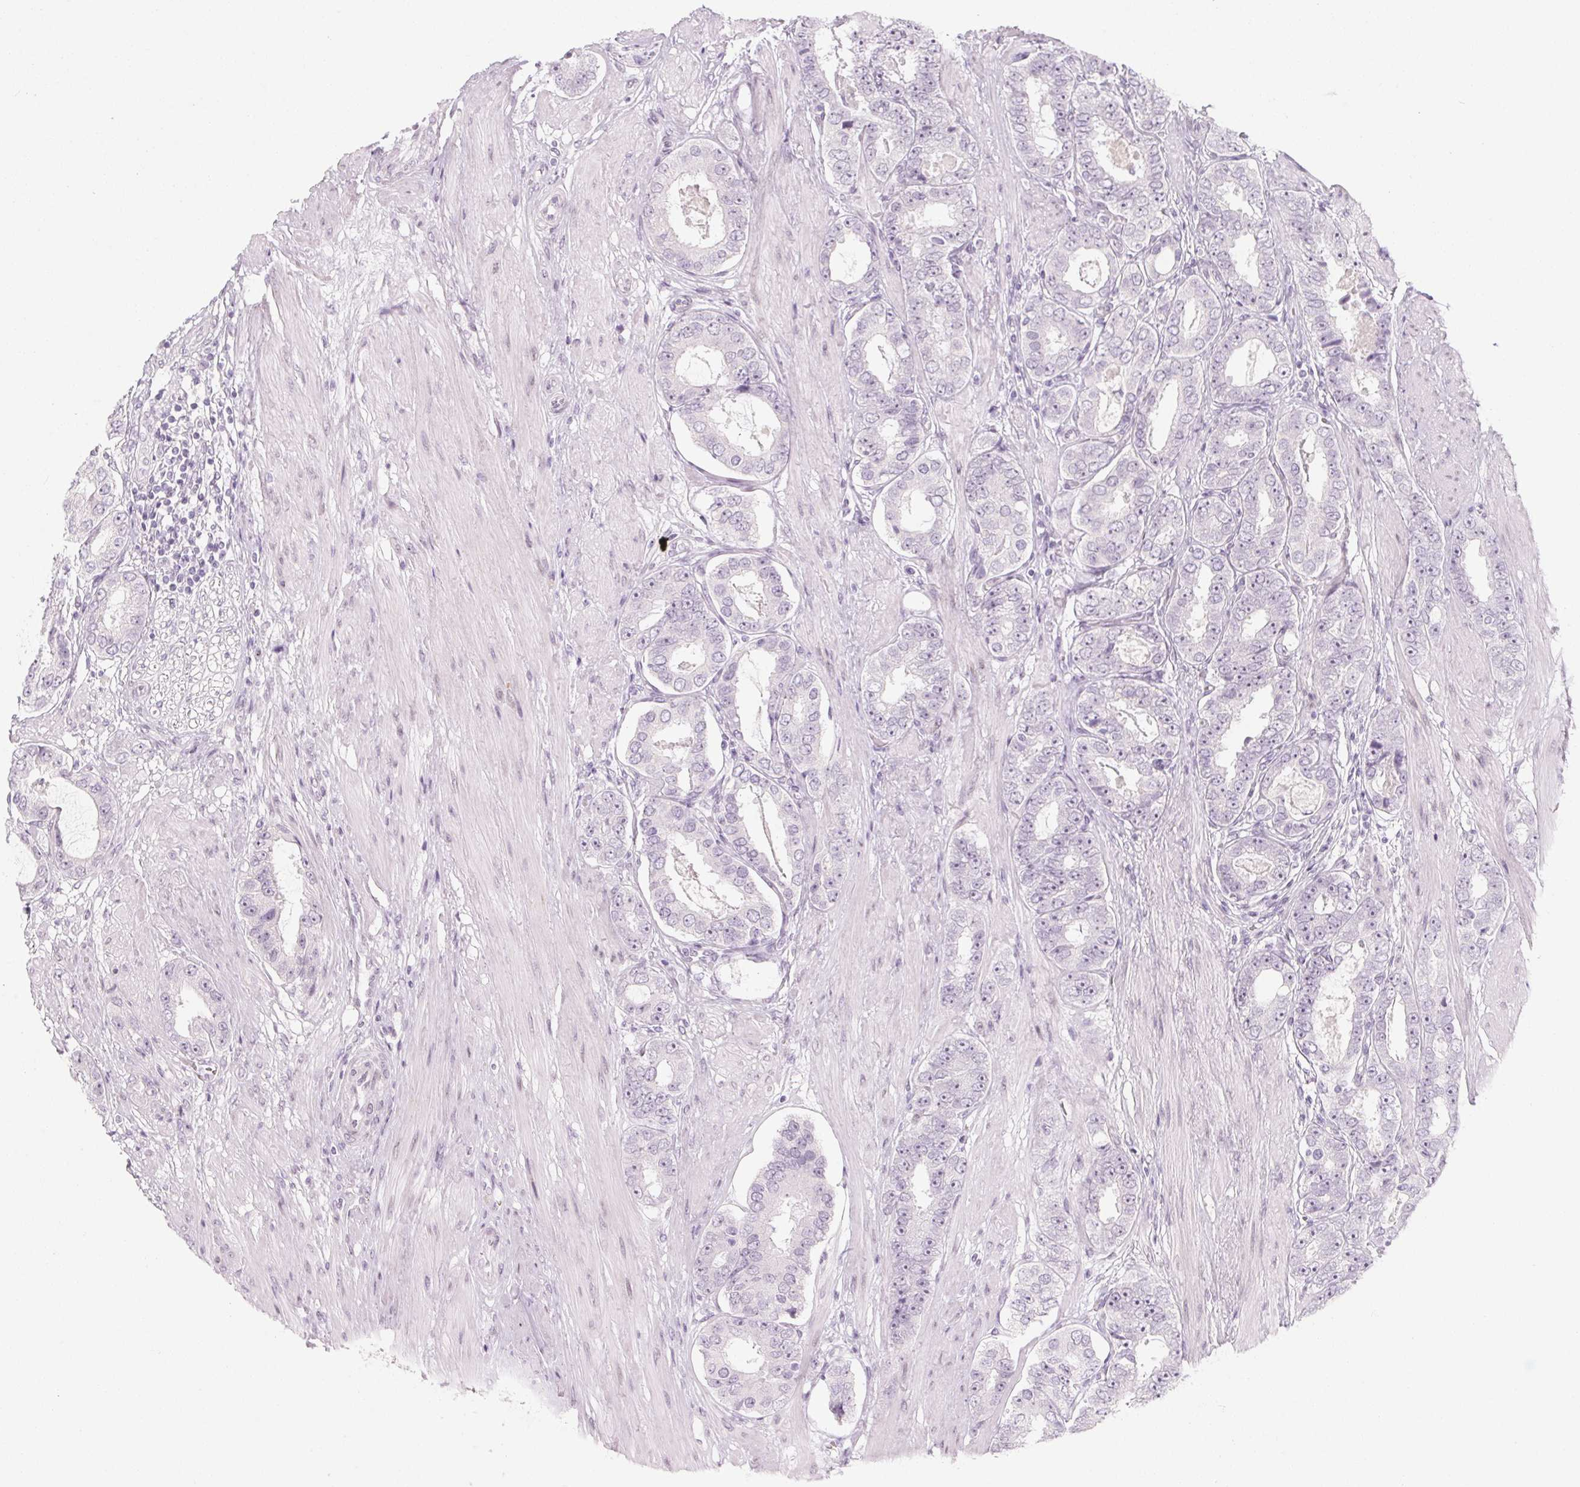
{"staining": {"intensity": "negative", "quantity": "none", "location": "none"}, "tissue": "prostate cancer", "cell_type": "Tumor cells", "image_type": "cancer", "snomed": [{"axis": "morphology", "description": "Adenocarcinoma, High grade"}, {"axis": "topography", "description": "Prostate"}], "caption": "Tumor cells are negative for protein expression in human prostate adenocarcinoma (high-grade).", "gene": "KCNQ2", "patient": {"sex": "male", "age": 63}}